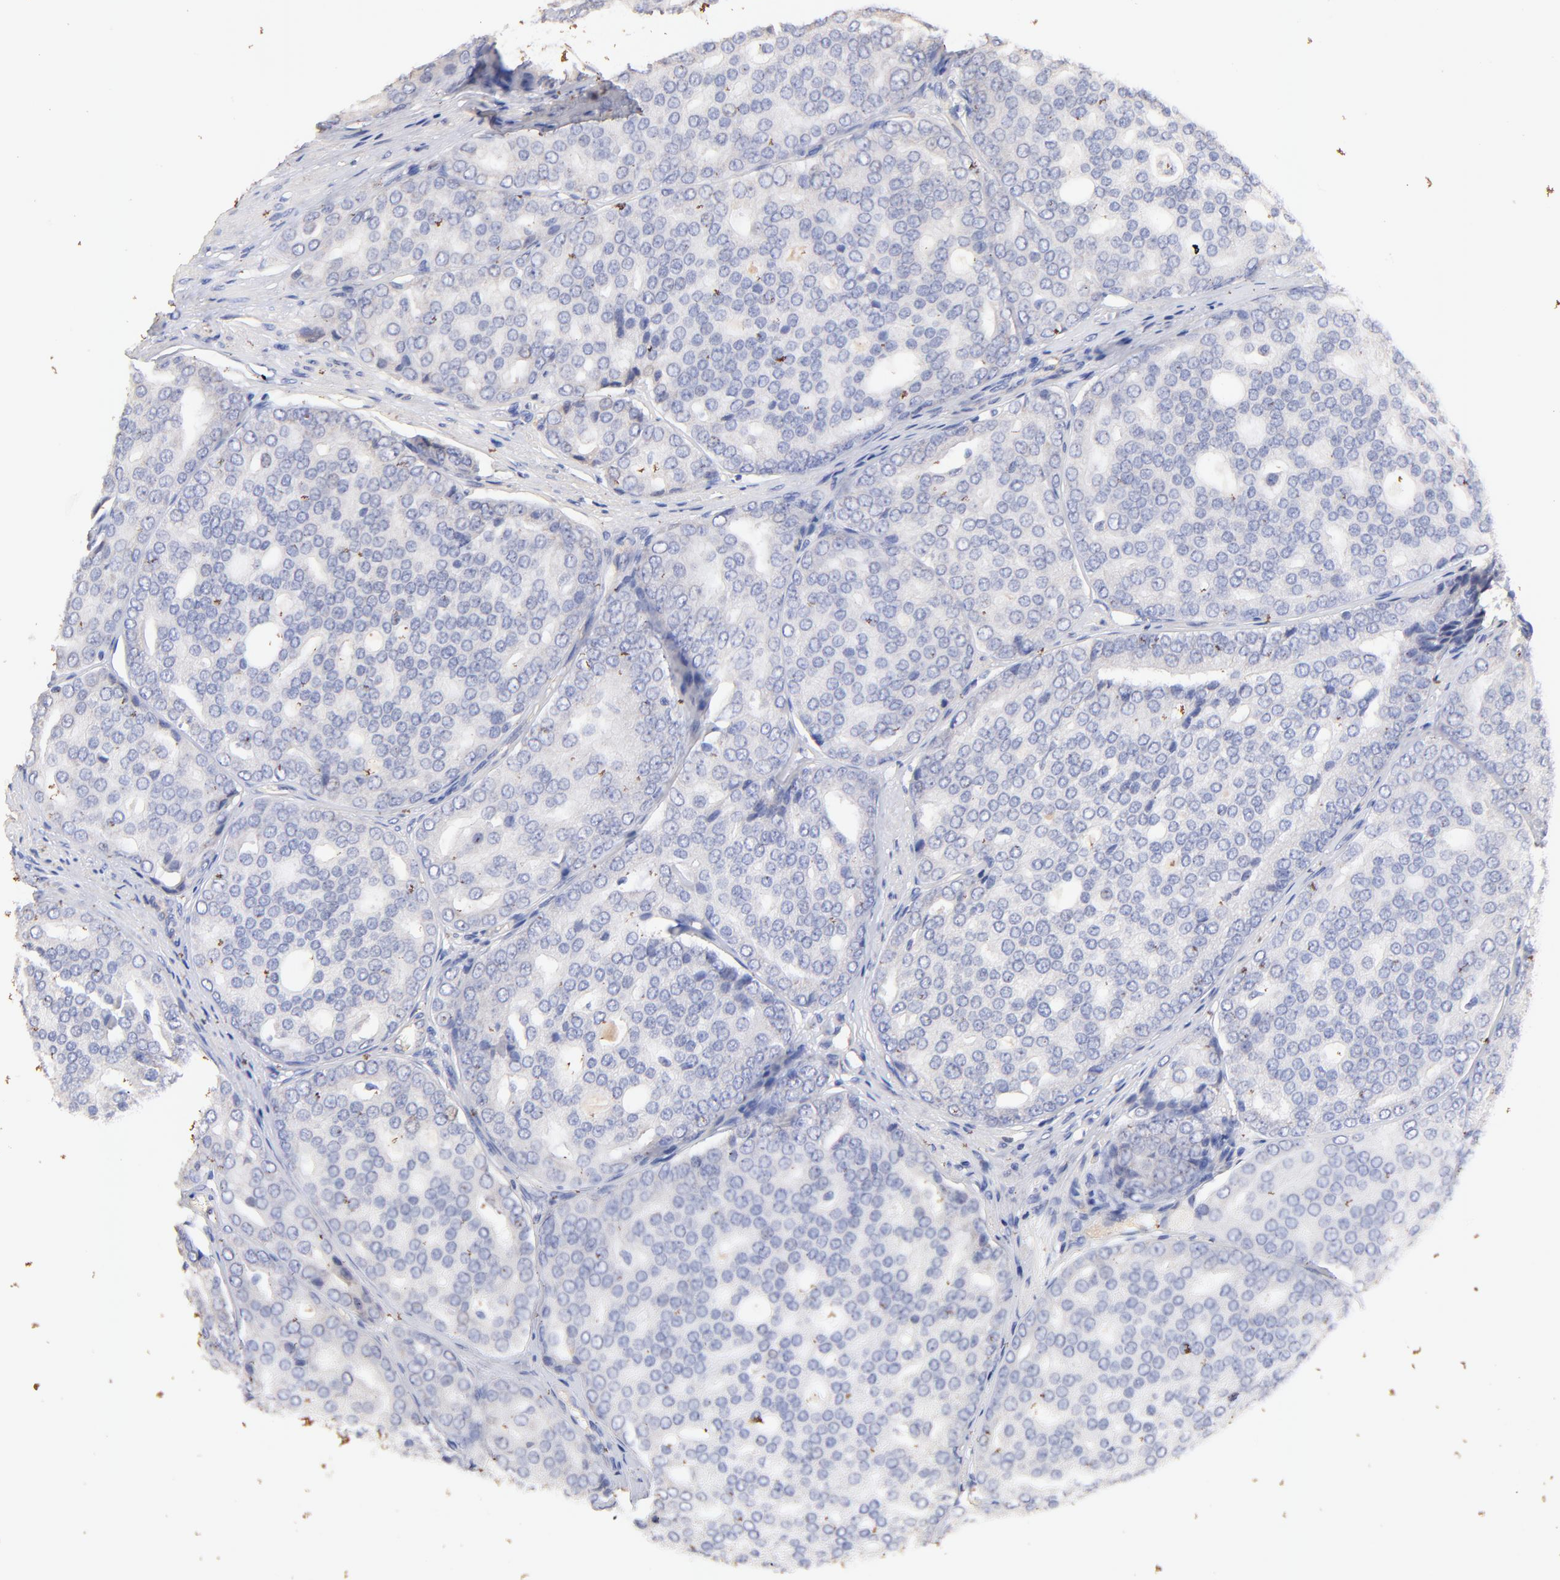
{"staining": {"intensity": "negative", "quantity": "none", "location": "none"}, "tissue": "prostate cancer", "cell_type": "Tumor cells", "image_type": "cancer", "snomed": [{"axis": "morphology", "description": "Adenocarcinoma, High grade"}, {"axis": "topography", "description": "Prostate"}], "caption": "Tumor cells show no significant staining in adenocarcinoma (high-grade) (prostate).", "gene": "IGLV7-43", "patient": {"sex": "male", "age": 64}}